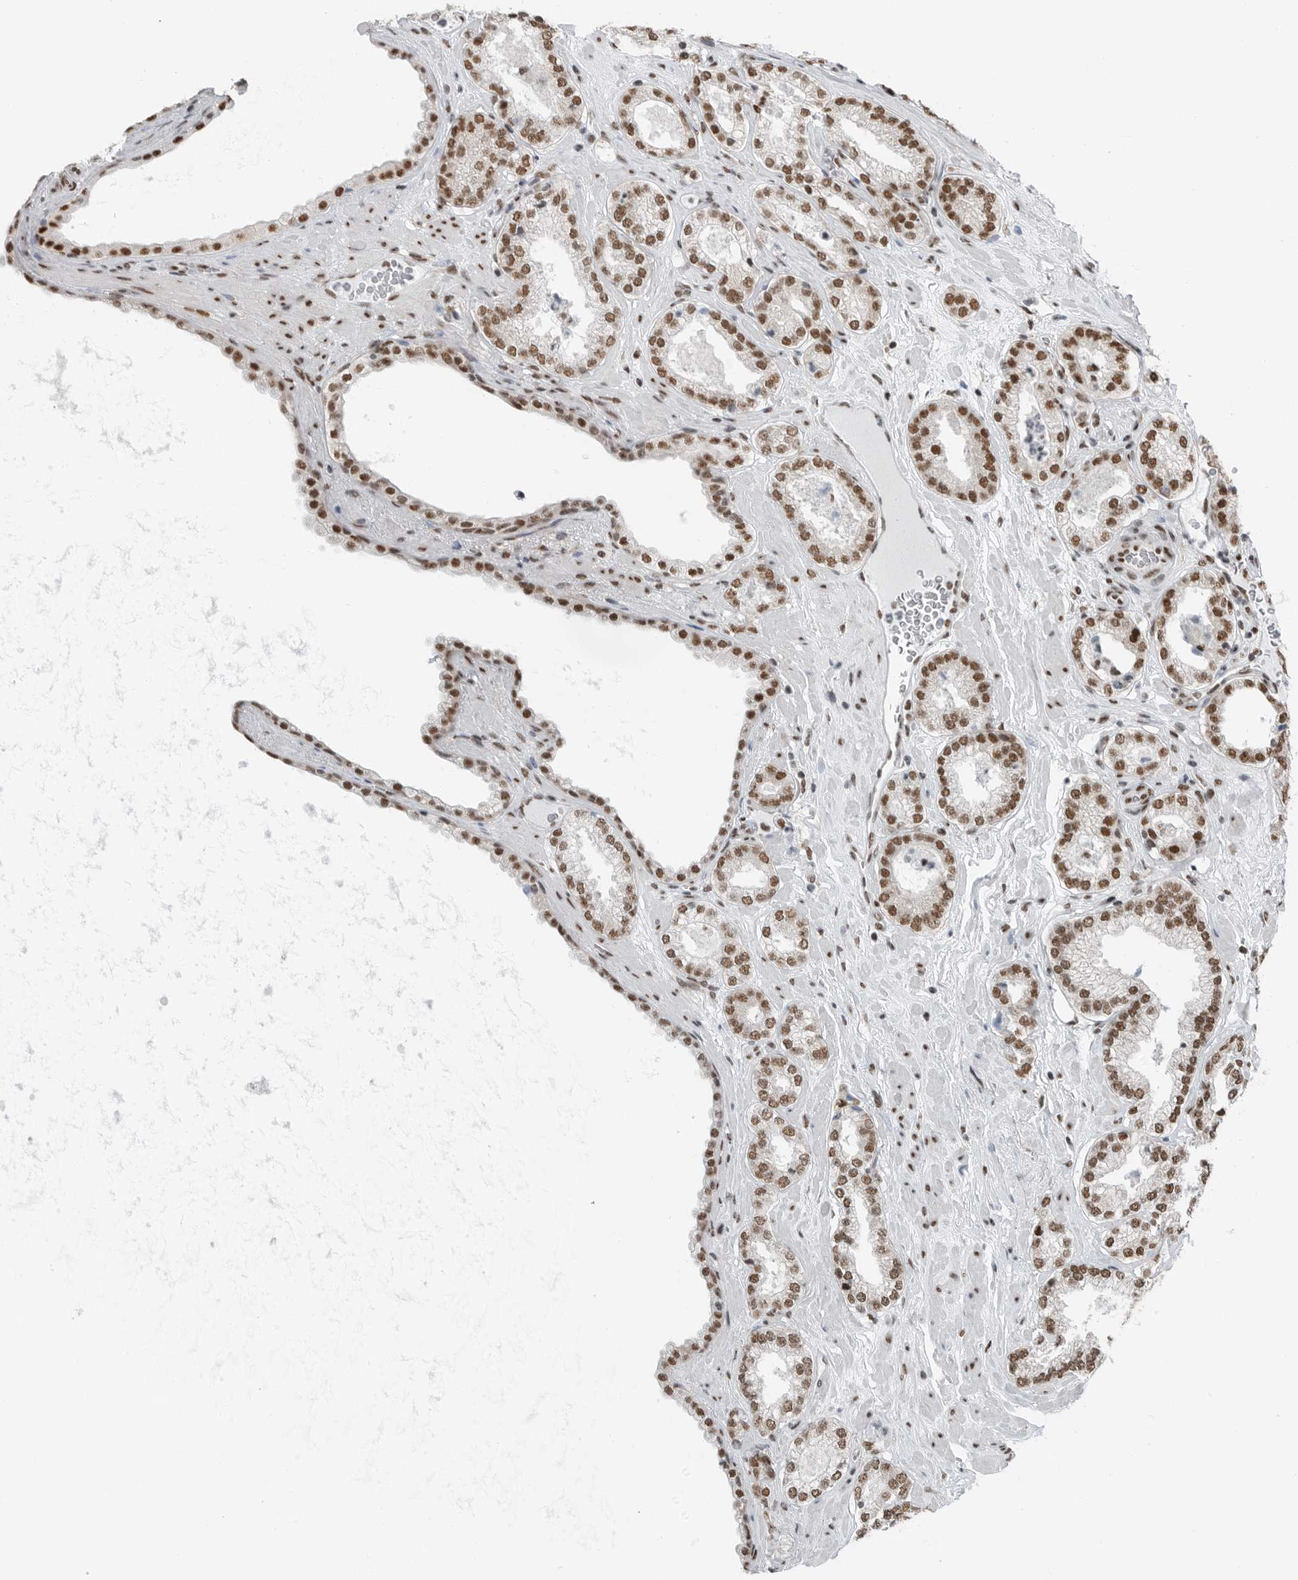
{"staining": {"intensity": "moderate", "quantity": ">75%", "location": "nuclear"}, "tissue": "prostate cancer", "cell_type": "Tumor cells", "image_type": "cancer", "snomed": [{"axis": "morphology", "description": "Adenocarcinoma, Low grade"}, {"axis": "topography", "description": "Prostate"}], "caption": "DAB (3,3'-diaminobenzidine) immunohistochemical staining of prostate low-grade adenocarcinoma displays moderate nuclear protein expression in approximately >75% of tumor cells. (DAB IHC, brown staining for protein, blue staining for nuclei).", "gene": "BLZF1", "patient": {"sex": "male", "age": 62}}